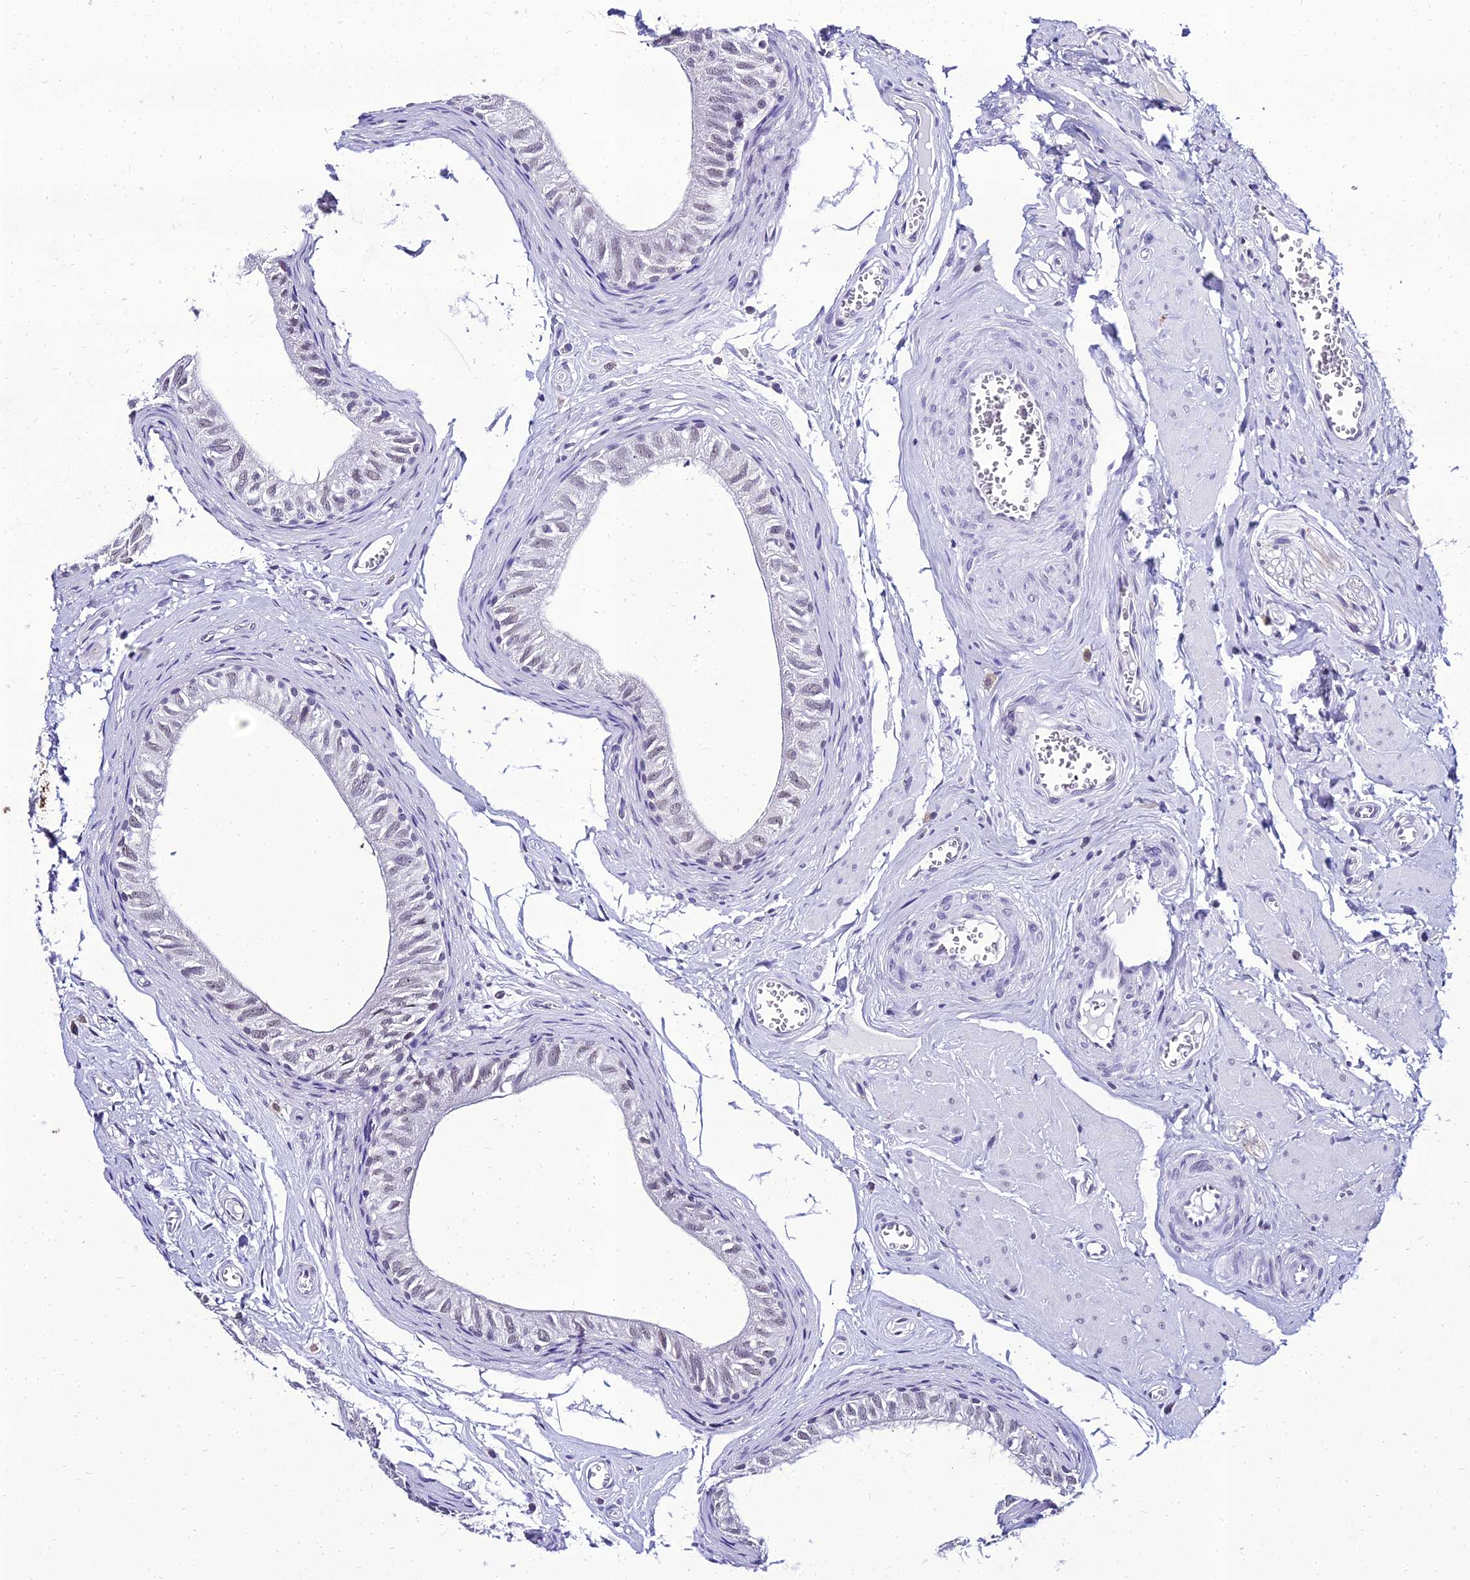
{"staining": {"intensity": "weak", "quantity": "25%-75%", "location": "nuclear"}, "tissue": "epididymis", "cell_type": "Glandular cells", "image_type": "normal", "snomed": [{"axis": "morphology", "description": "Normal tissue, NOS"}, {"axis": "topography", "description": "Epididymis"}], "caption": "This micrograph exhibits normal epididymis stained with immunohistochemistry to label a protein in brown. The nuclear of glandular cells show weak positivity for the protein. Nuclei are counter-stained blue.", "gene": "PPP4R2", "patient": {"sex": "male", "age": 42}}